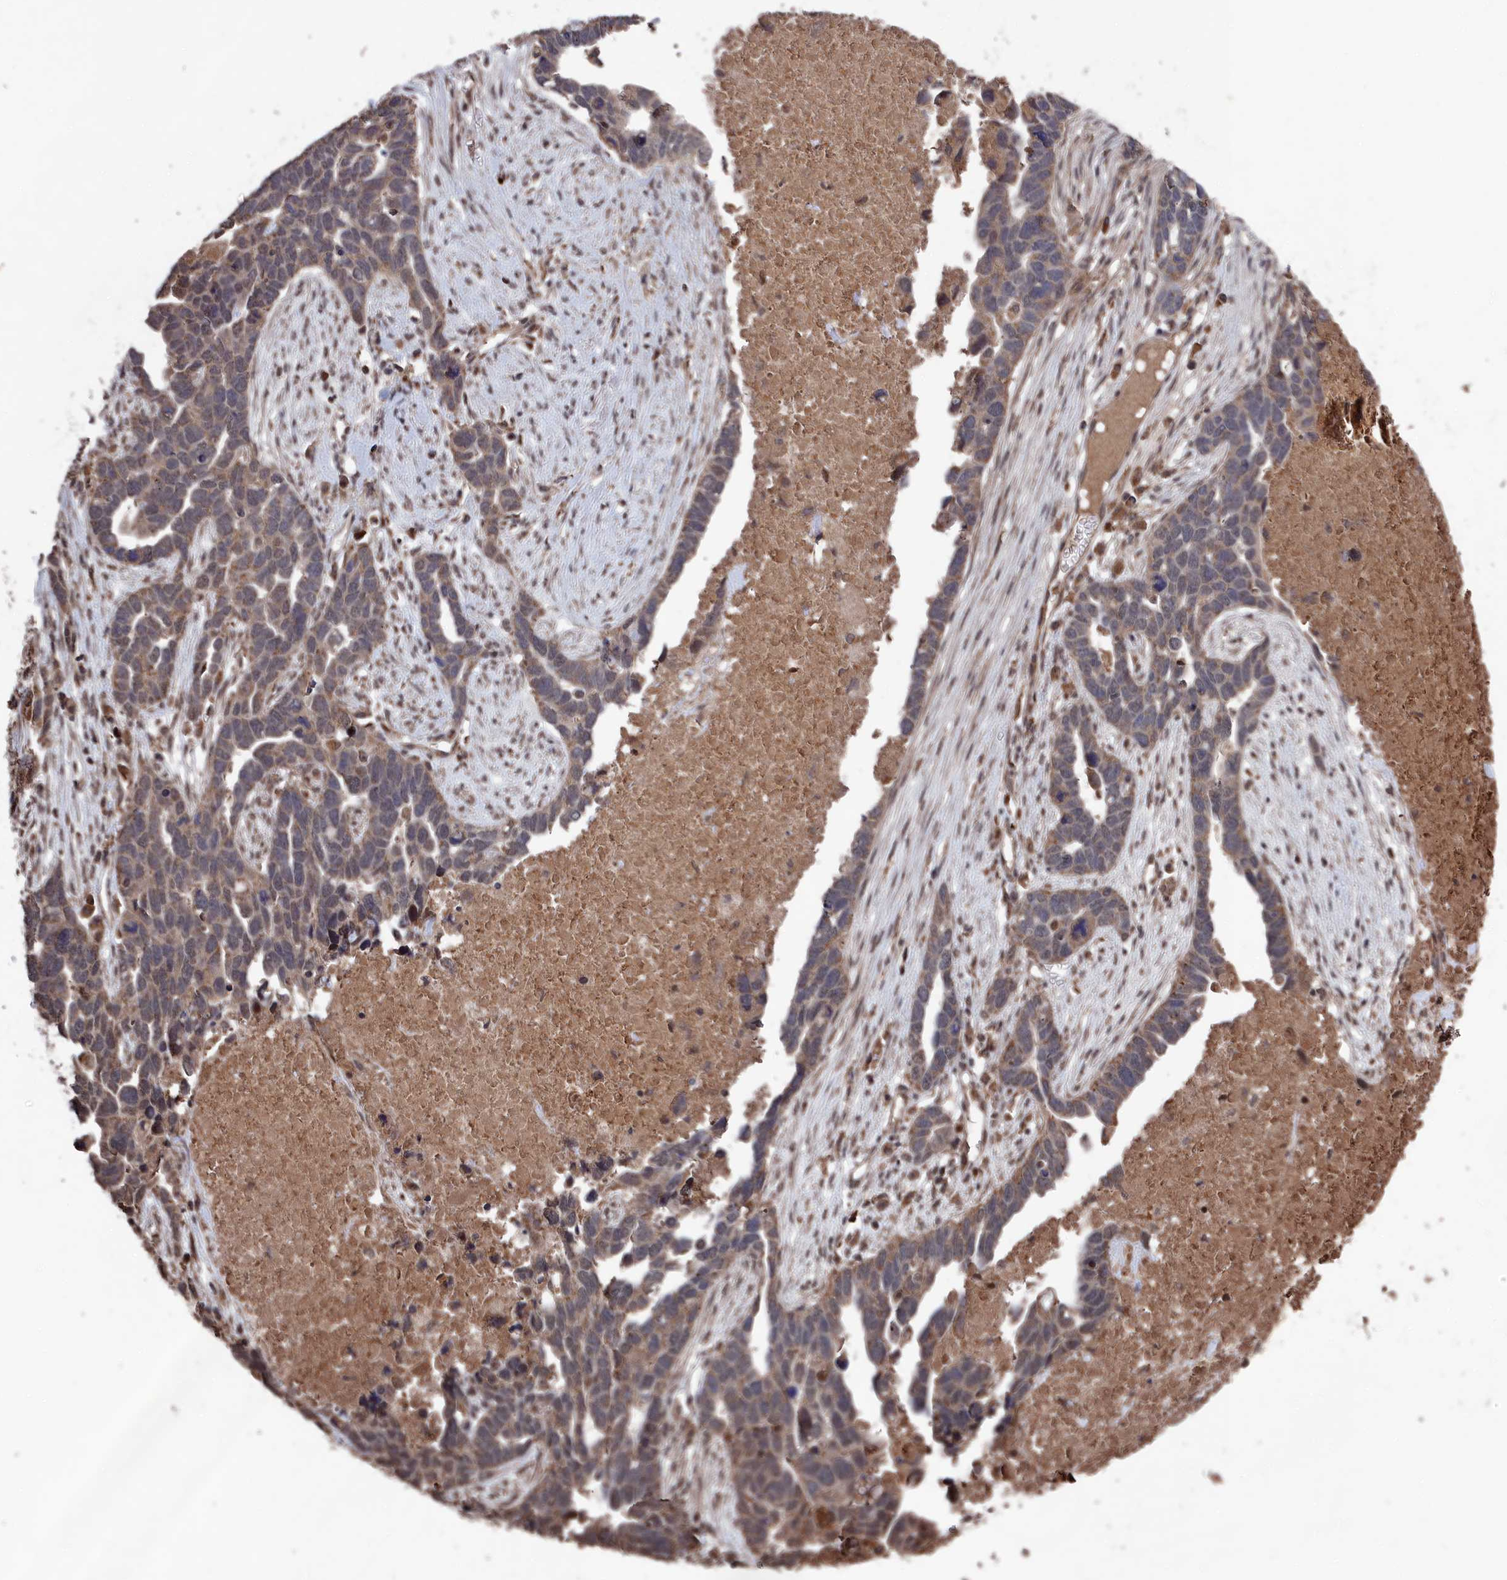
{"staining": {"intensity": "moderate", "quantity": "<25%", "location": "cytoplasmic/membranous,nuclear"}, "tissue": "ovarian cancer", "cell_type": "Tumor cells", "image_type": "cancer", "snomed": [{"axis": "morphology", "description": "Cystadenocarcinoma, serous, NOS"}, {"axis": "topography", "description": "Ovary"}], "caption": "Serous cystadenocarcinoma (ovarian) stained with DAB immunohistochemistry shows low levels of moderate cytoplasmic/membranous and nuclear expression in approximately <25% of tumor cells.", "gene": "CEACAM21", "patient": {"sex": "female", "age": 54}}